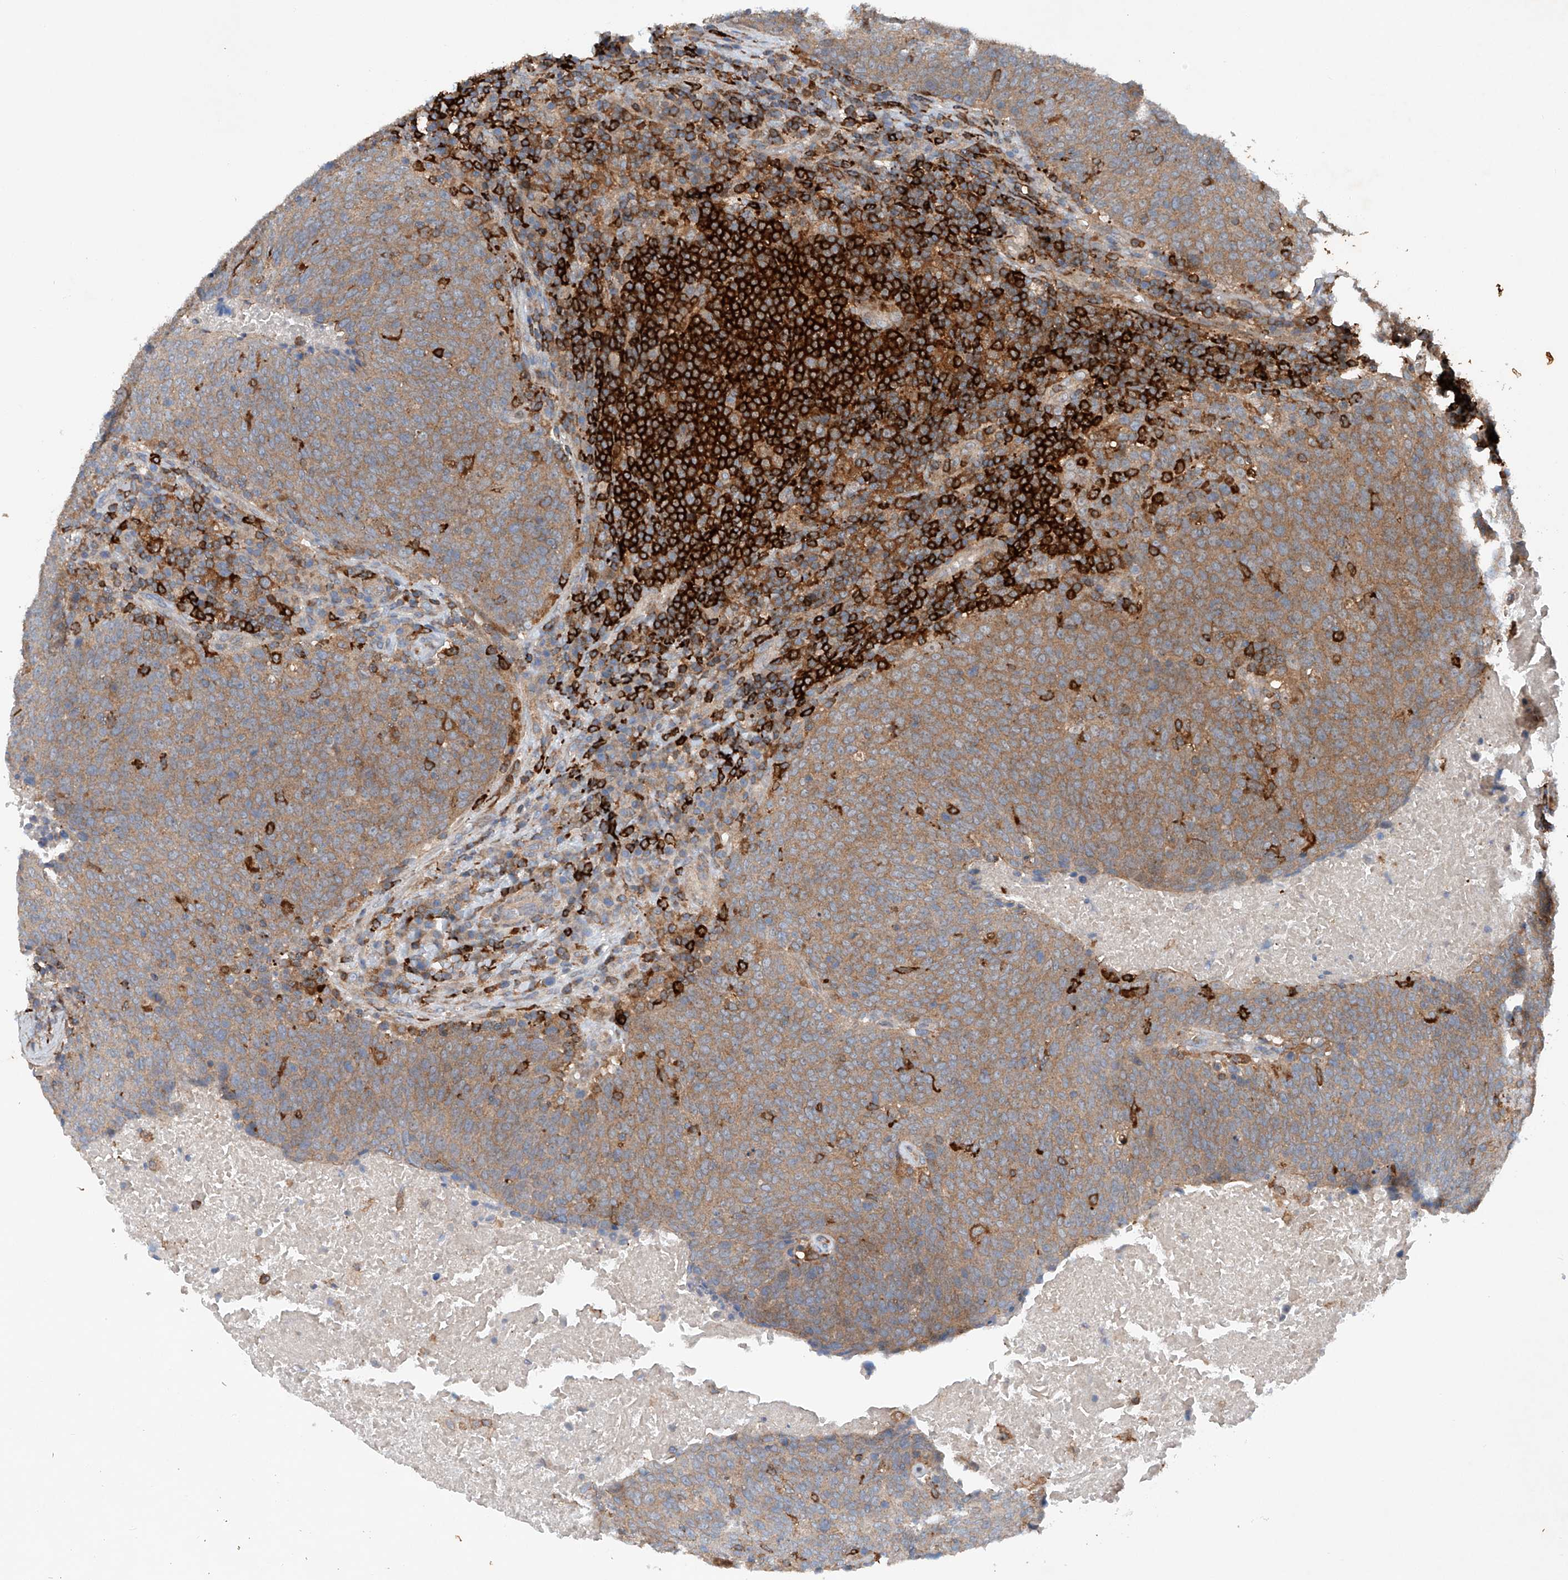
{"staining": {"intensity": "moderate", "quantity": ">75%", "location": "cytoplasmic/membranous"}, "tissue": "head and neck cancer", "cell_type": "Tumor cells", "image_type": "cancer", "snomed": [{"axis": "morphology", "description": "Squamous cell carcinoma, NOS"}, {"axis": "morphology", "description": "Squamous cell carcinoma, metastatic, NOS"}, {"axis": "topography", "description": "Lymph node"}, {"axis": "topography", "description": "Head-Neck"}], "caption": "Protein analysis of head and neck cancer (metastatic squamous cell carcinoma) tissue reveals moderate cytoplasmic/membranous expression in approximately >75% of tumor cells.", "gene": "CEP85L", "patient": {"sex": "male", "age": 62}}